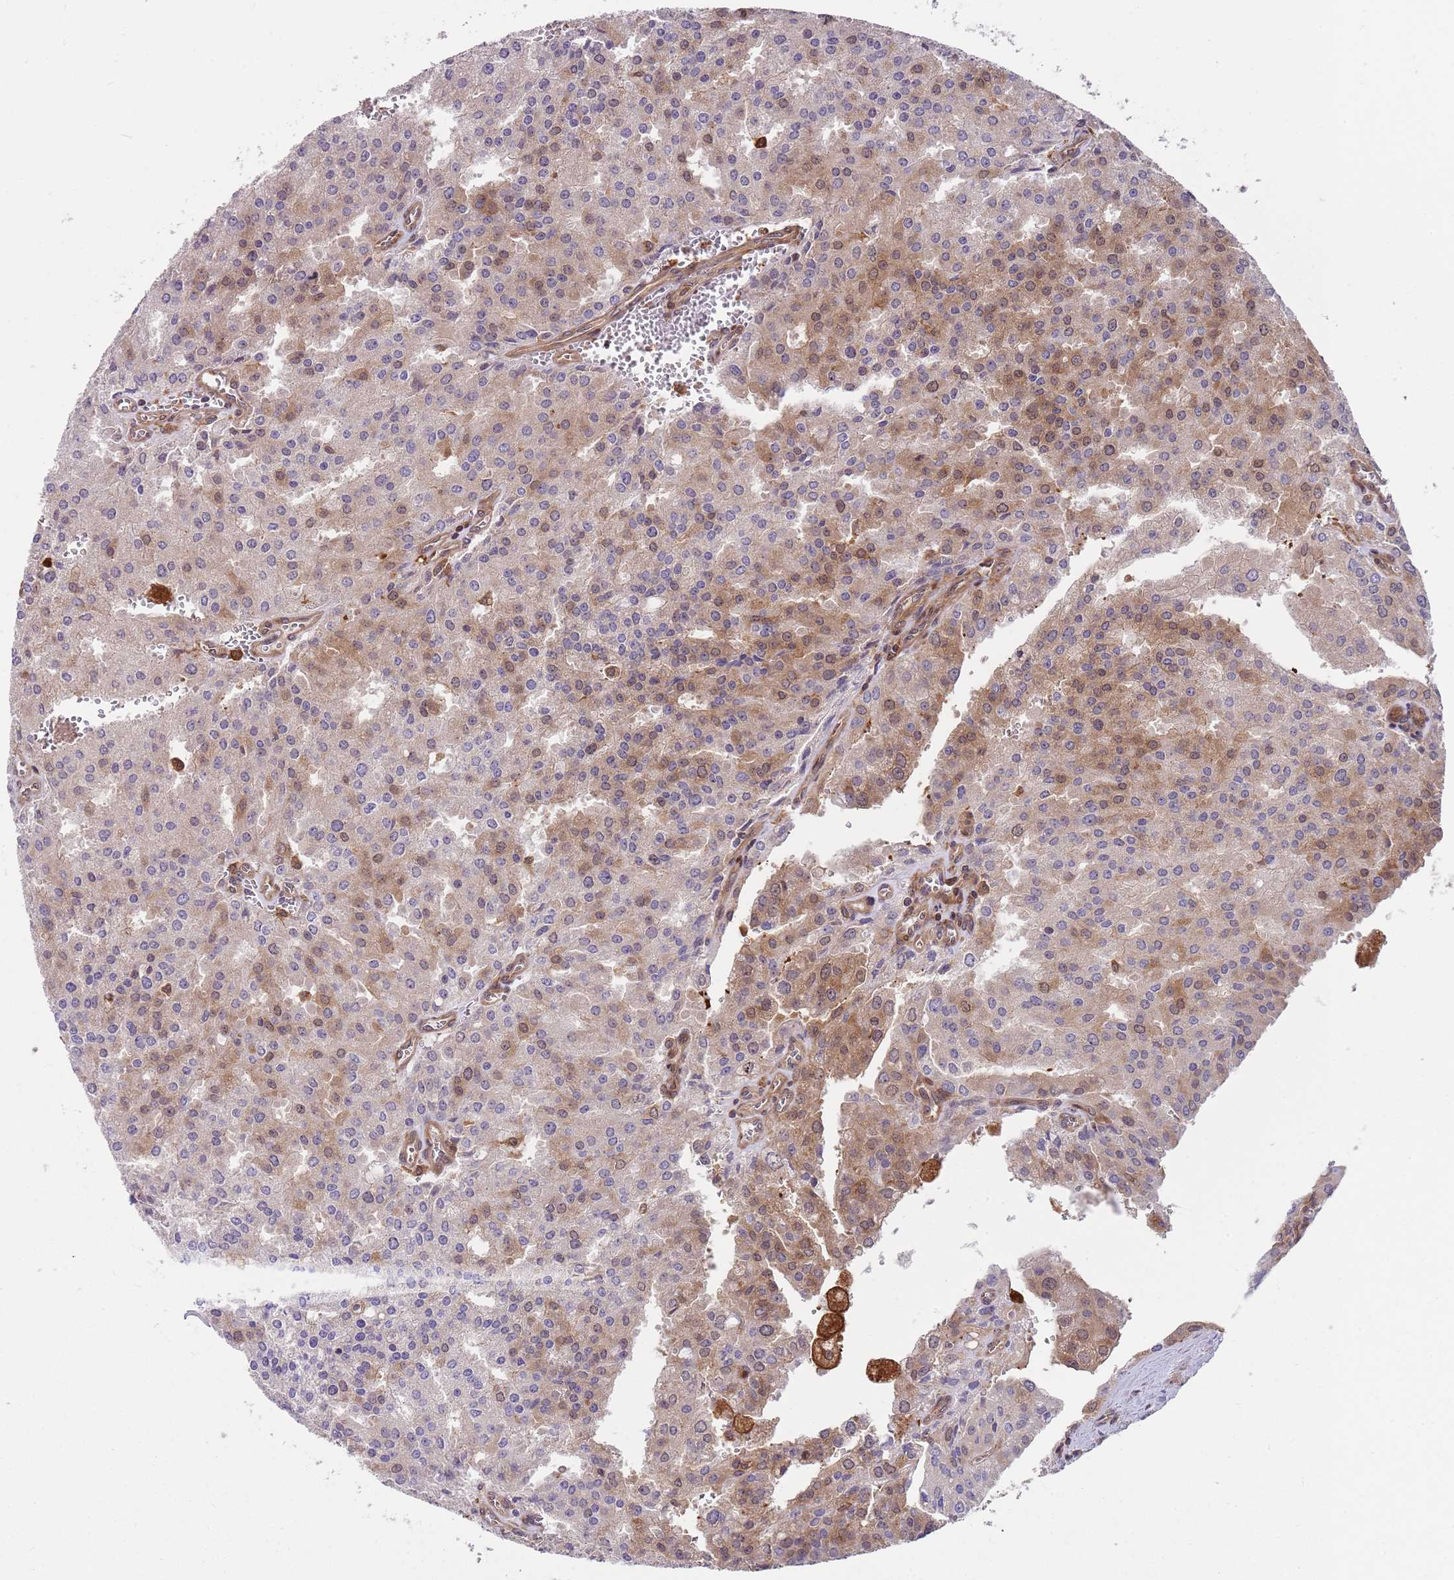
{"staining": {"intensity": "moderate", "quantity": "<25%", "location": "cytoplasmic/membranous,nuclear"}, "tissue": "prostate cancer", "cell_type": "Tumor cells", "image_type": "cancer", "snomed": [{"axis": "morphology", "description": "Adenocarcinoma, High grade"}, {"axis": "topography", "description": "Prostate"}], "caption": "Moderate cytoplasmic/membranous and nuclear protein positivity is seen in about <25% of tumor cells in prostate cancer.", "gene": "GGA1", "patient": {"sex": "male", "age": 68}}